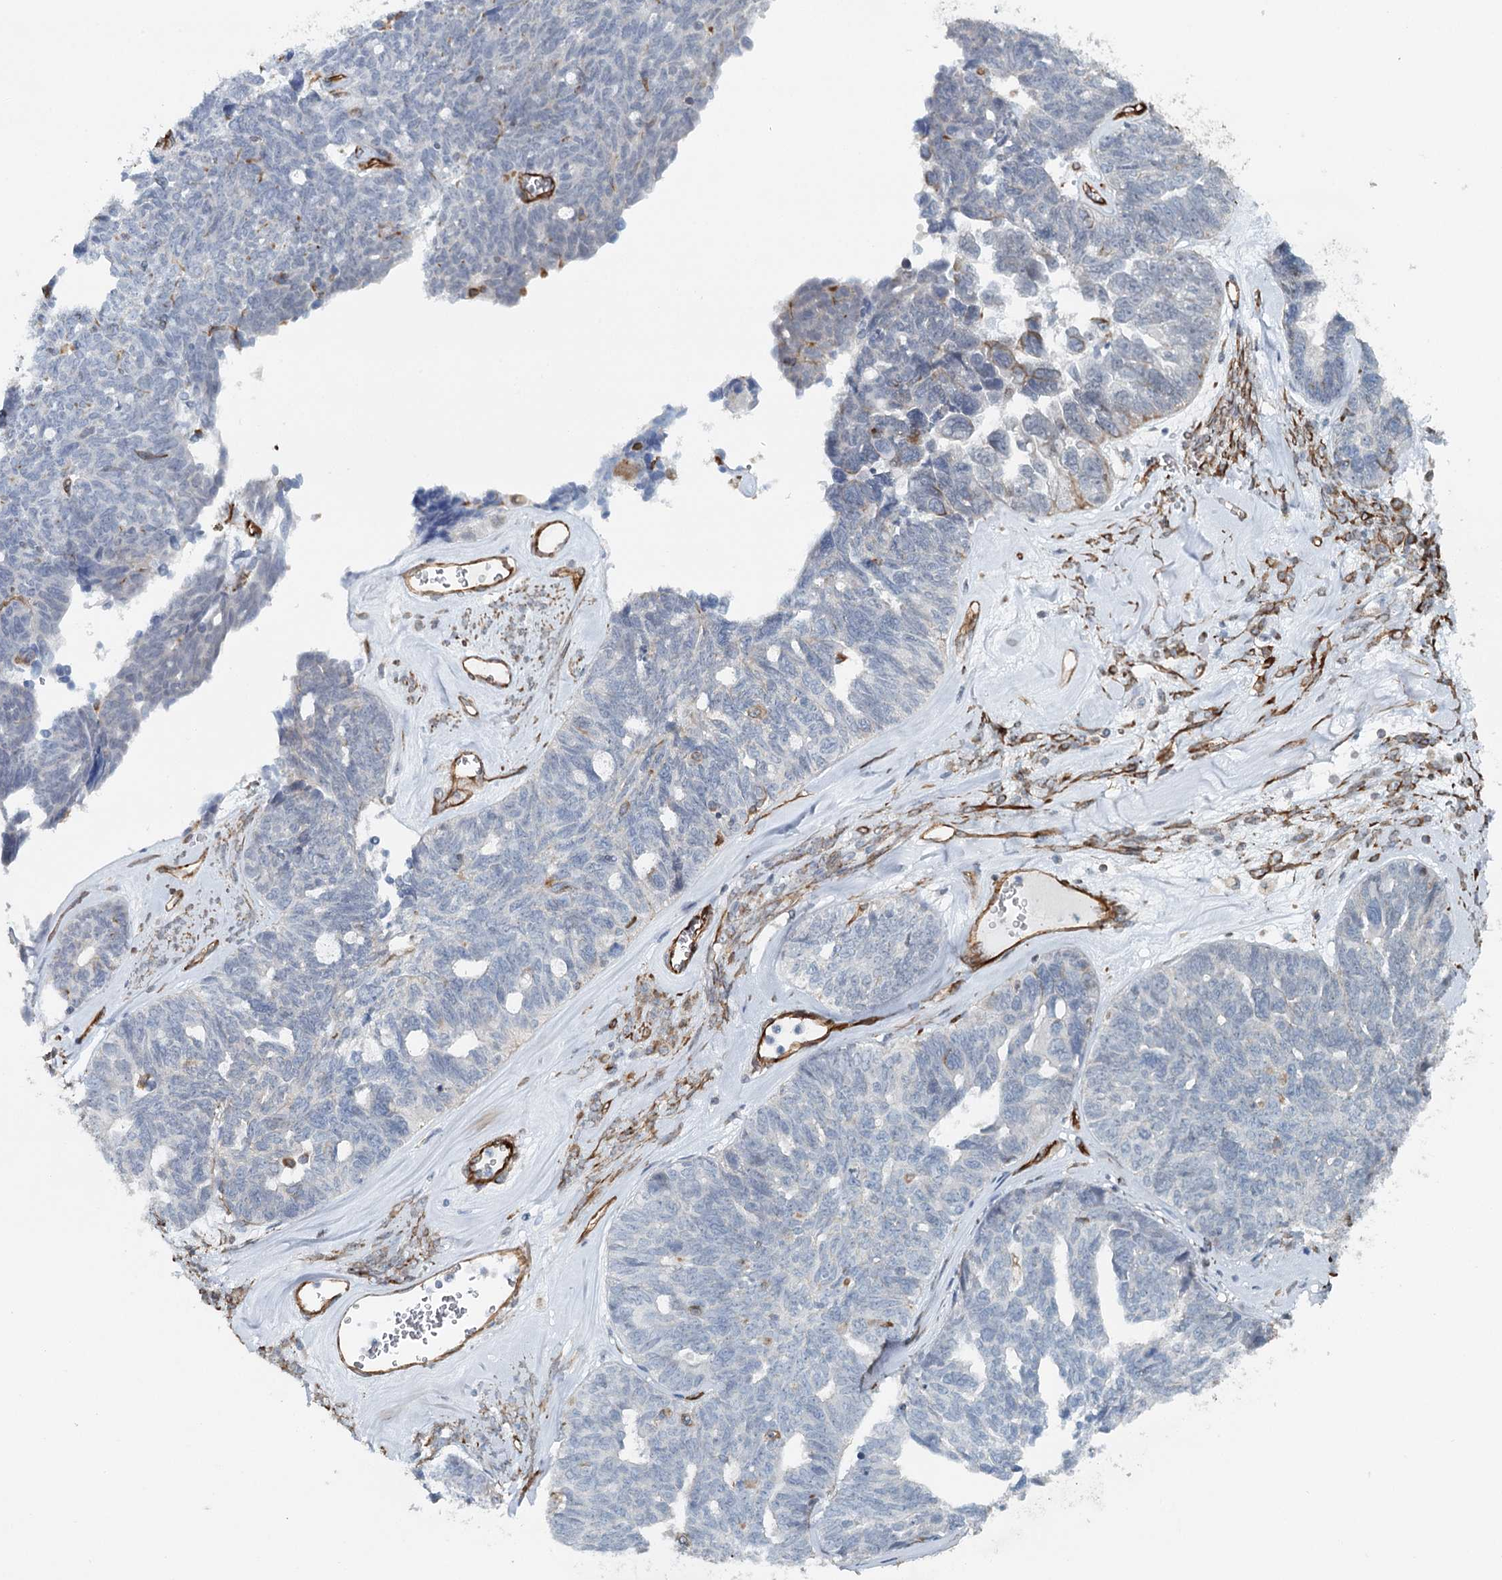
{"staining": {"intensity": "negative", "quantity": "none", "location": "none"}, "tissue": "ovarian cancer", "cell_type": "Tumor cells", "image_type": "cancer", "snomed": [{"axis": "morphology", "description": "Cystadenocarcinoma, serous, NOS"}, {"axis": "topography", "description": "Ovary"}], "caption": "Immunohistochemistry histopathology image of human serous cystadenocarcinoma (ovarian) stained for a protein (brown), which reveals no positivity in tumor cells.", "gene": "SYNPO", "patient": {"sex": "female", "age": 79}}